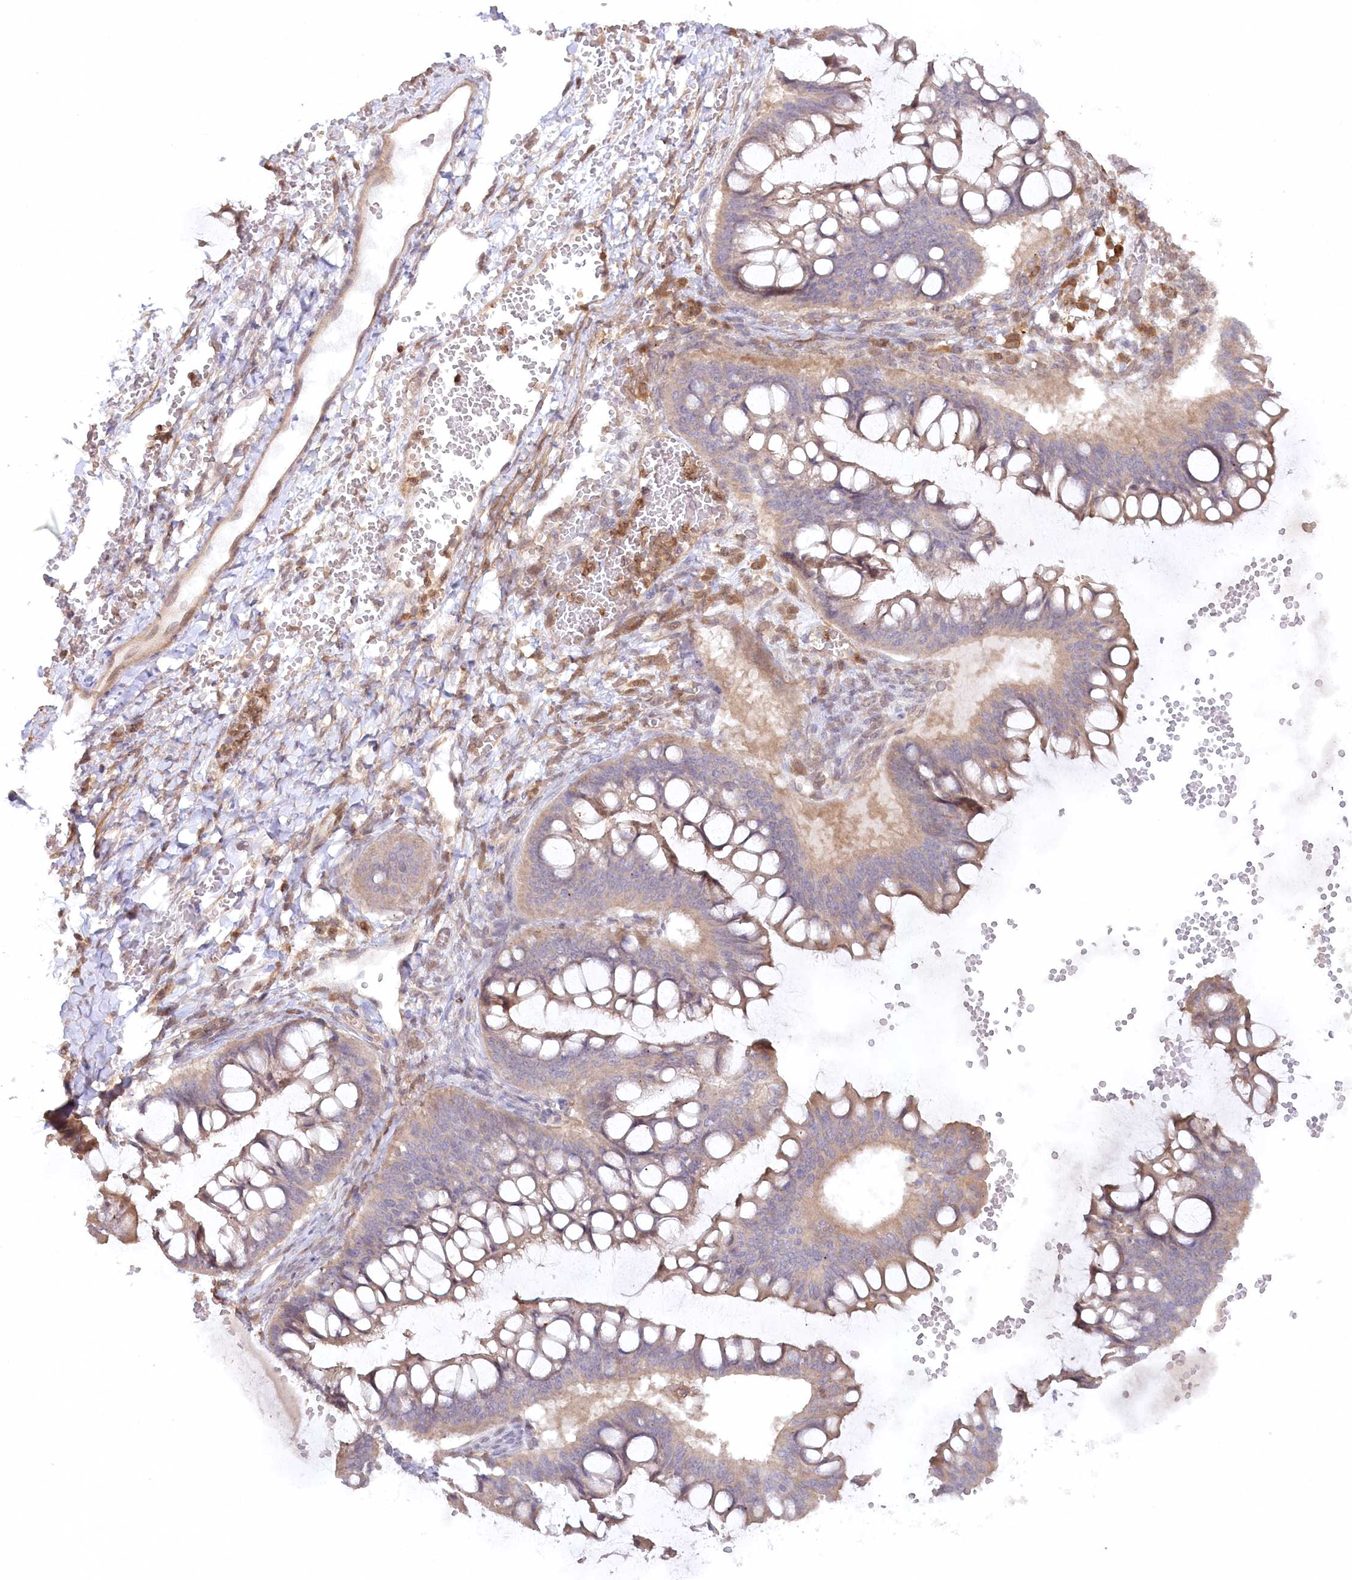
{"staining": {"intensity": "weak", "quantity": ">75%", "location": "cytoplasmic/membranous"}, "tissue": "ovarian cancer", "cell_type": "Tumor cells", "image_type": "cancer", "snomed": [{"axis": "morphology", "description": "Cystadenocarcinoma, mucinous, NOS"}, {"axis": "topography", "description": "Ovary"}], "caption": "The image demonstrates immunohistochemical staining of ovarian mucinous cystadenocarcinoma. There is weak cytoplasmic/membranous positivity is seen in approximately >75% of tumor cells.", "gene": "GBE1", "patient": {"sex": "female", "age": 73}}